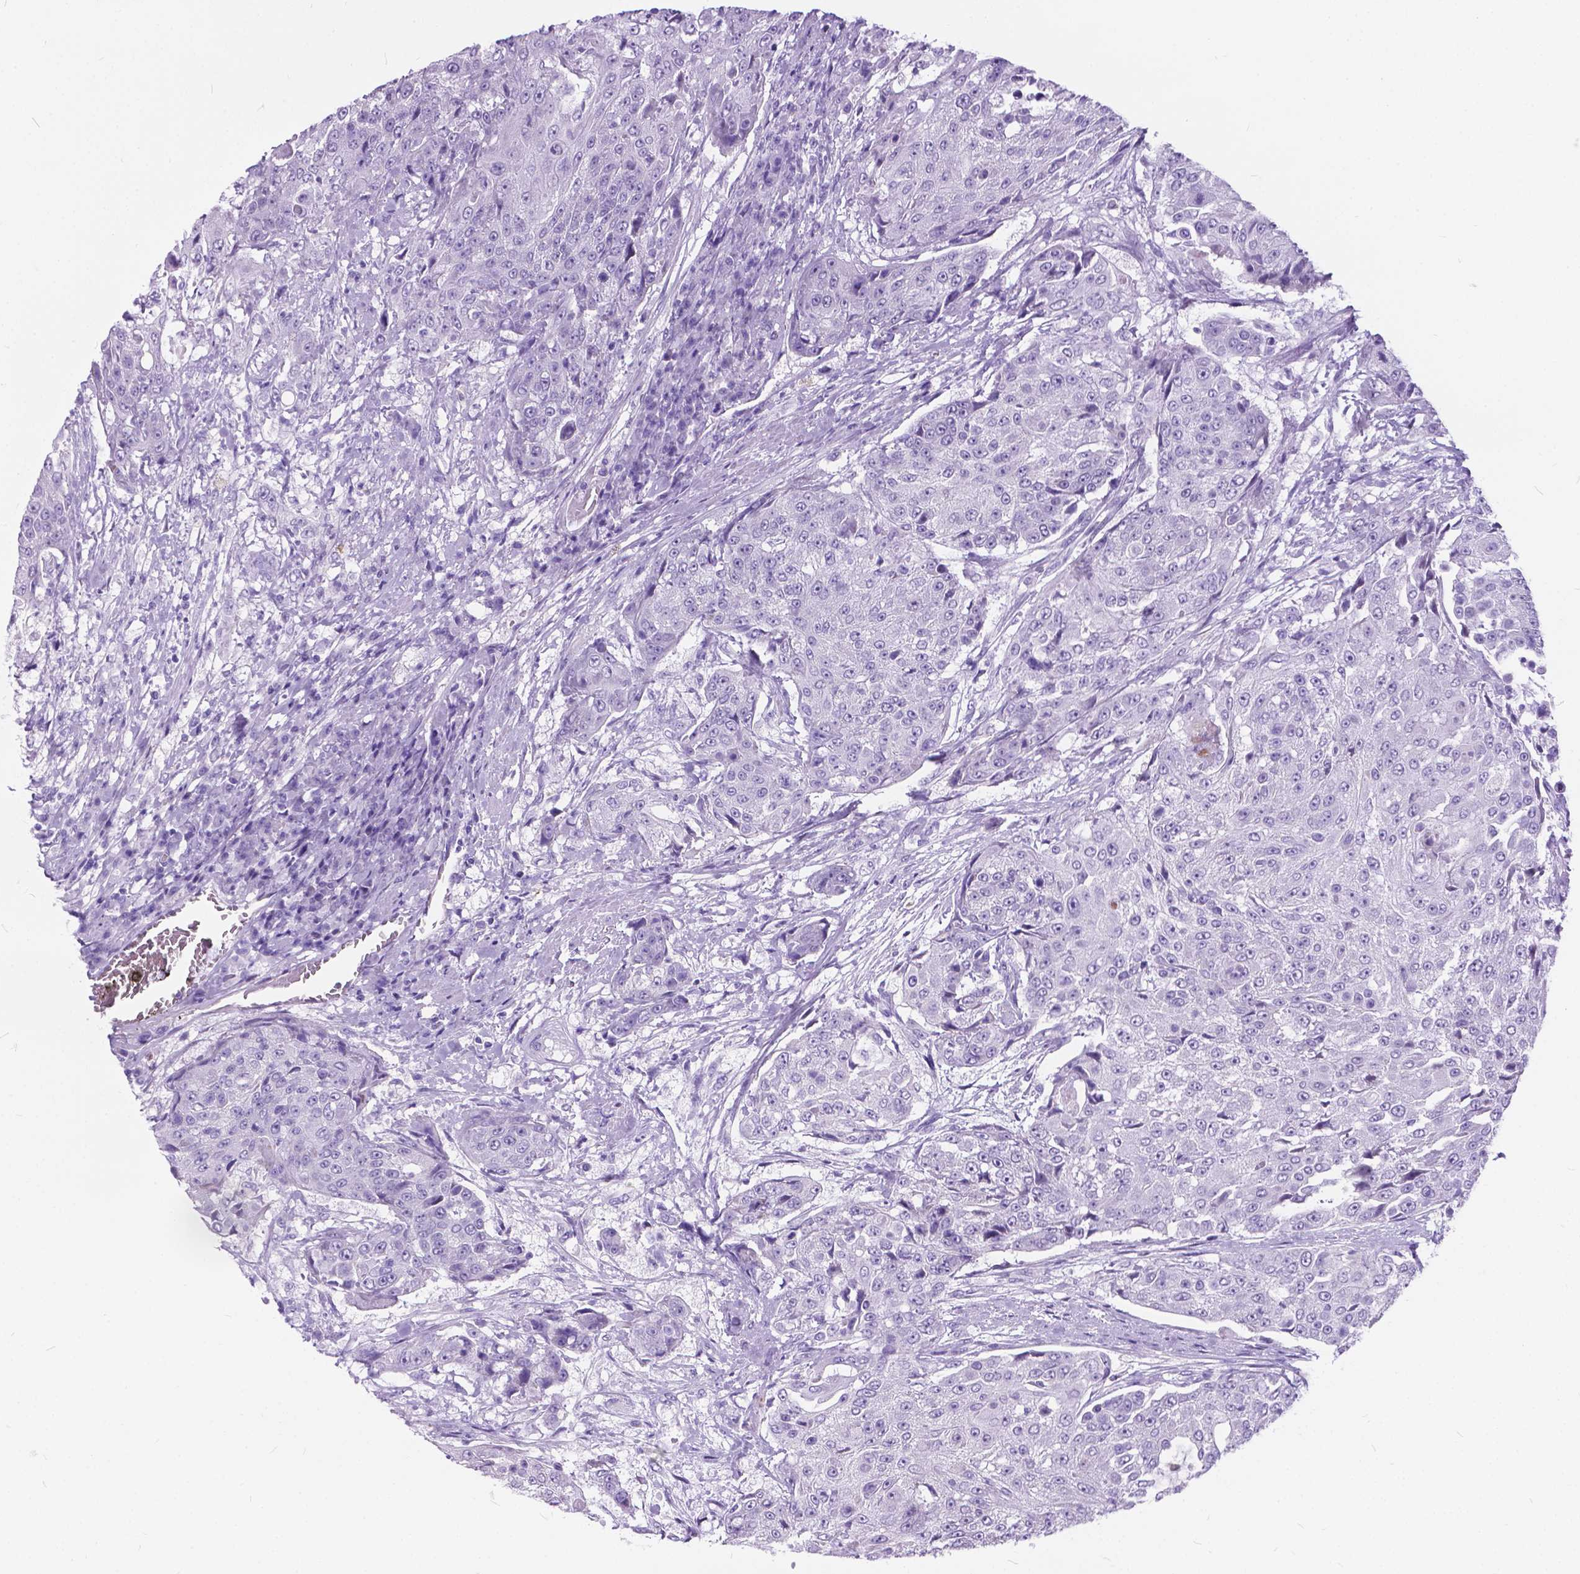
{"staining": {"intensity": "negative", "quantity": "none", "location": "none"}, "tissue": "urothelial cancer", "cell_type": "Tumor cells", "image_type": "cancer", "snomed": [{"axis": "morphology", "description": "Urothelial carcinoma, High grade"}, {"axis": "topography", "description": "Urinary bladder"}], "caption": "Immunohistochemistry histopathology image of neoplastic tissue: human urothelial cancer stained with DAB (3,3'-diaminobenzidine) displays no significant protein staining in tumor cells.", "gene": "BSND", "patient": {"sex": "female", "age": 63}}